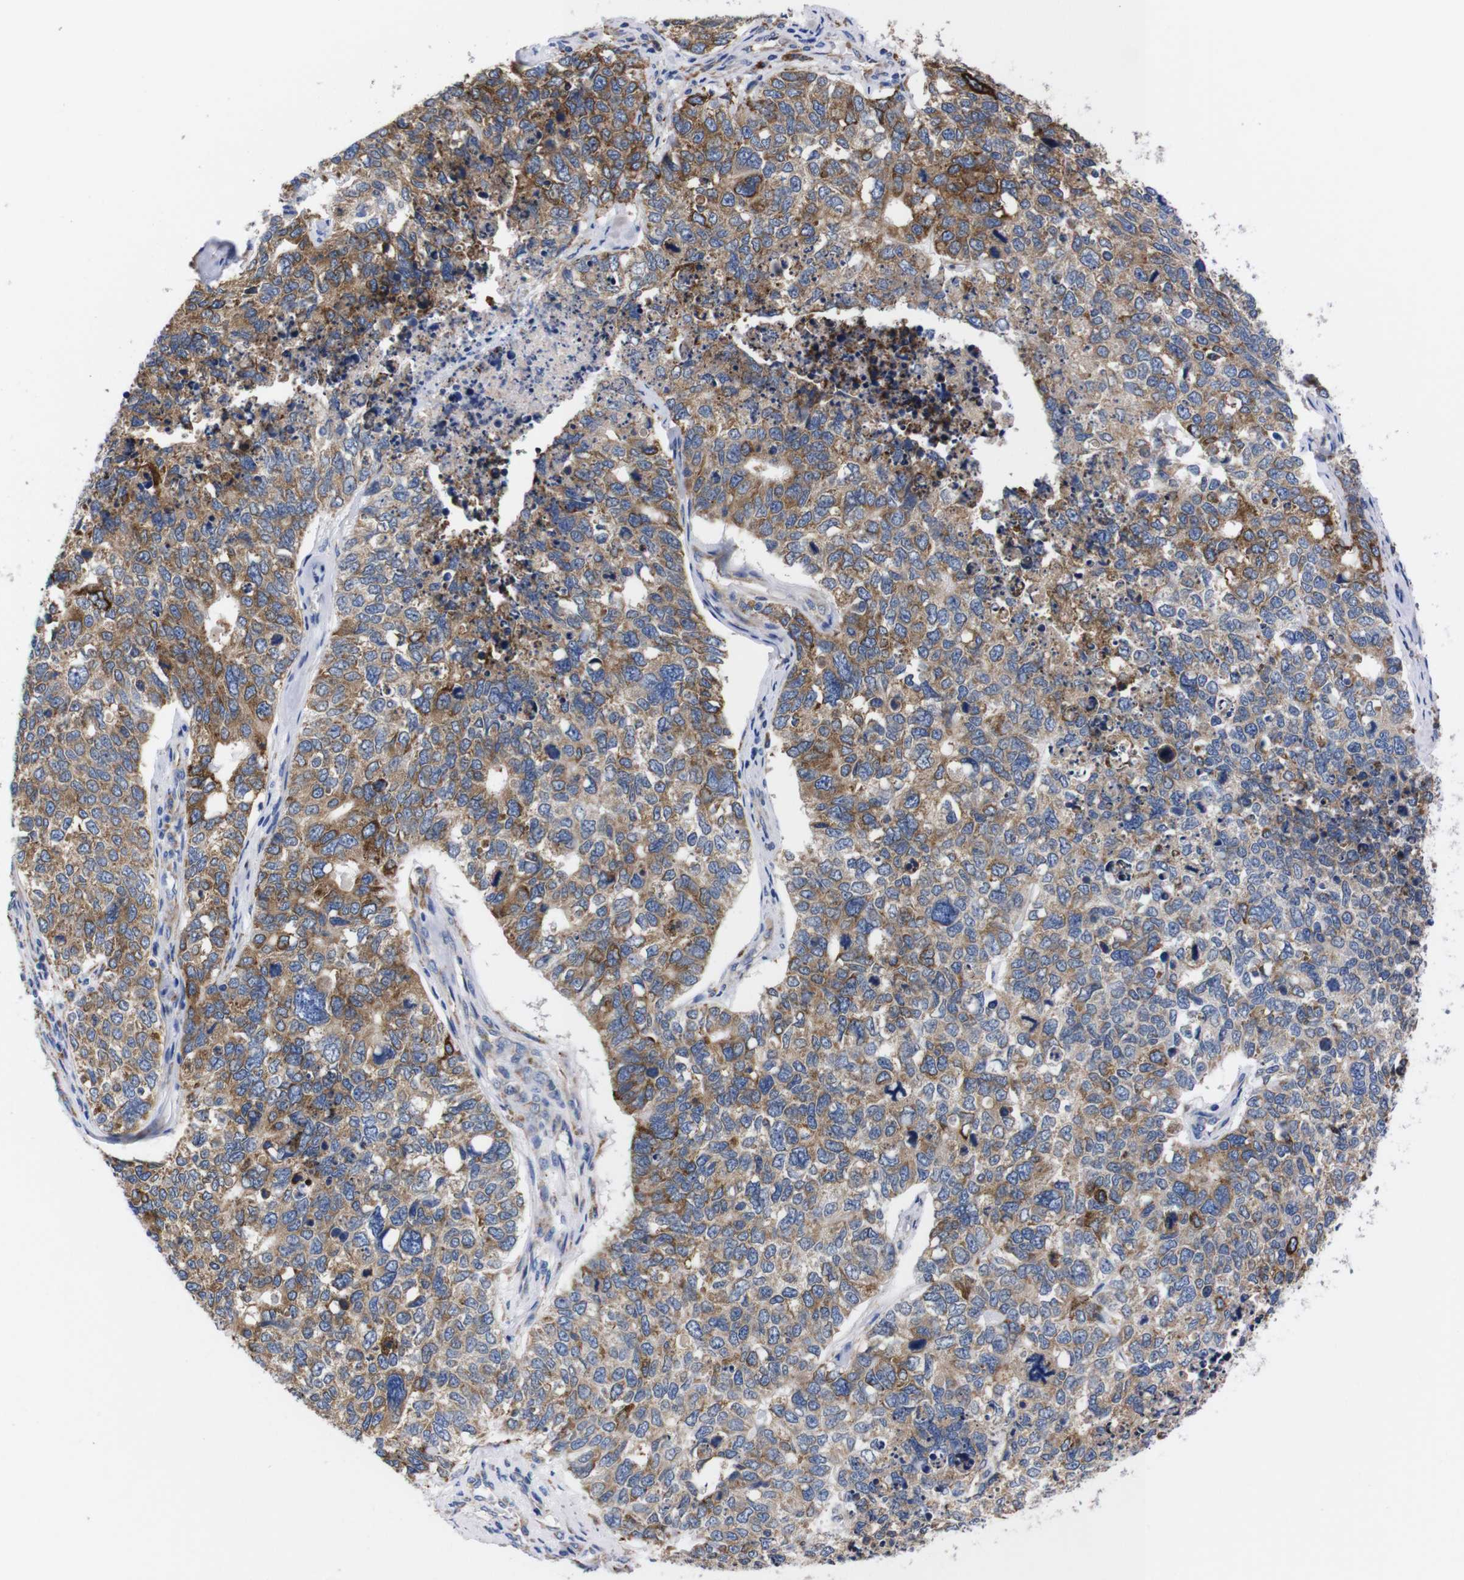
{"staining": {"intensity": "moderate", "quantity": ">75%", "location": "cytoplasmic/membranous"}, "tissue": "cervical cancer", "cell_type": "Tumor cells", "image_type": "cancer", "snomed": [{"axis": "morphology", "description": "Squamous cell carcinoma, NOS"}, {"axis": "topography", "description": "Cervix"}], "caption": "This micrograph exhibits cervical cancer (squamous cell carcinoma) stained with IHC to label a protein in brown. The cytoplasmic/membranous of tumor cells show moderate positivity for the protein. Nuclei are counter-stained blue.", "gene": "NEBL", "patient": {"sex": "female", "age": 63}}